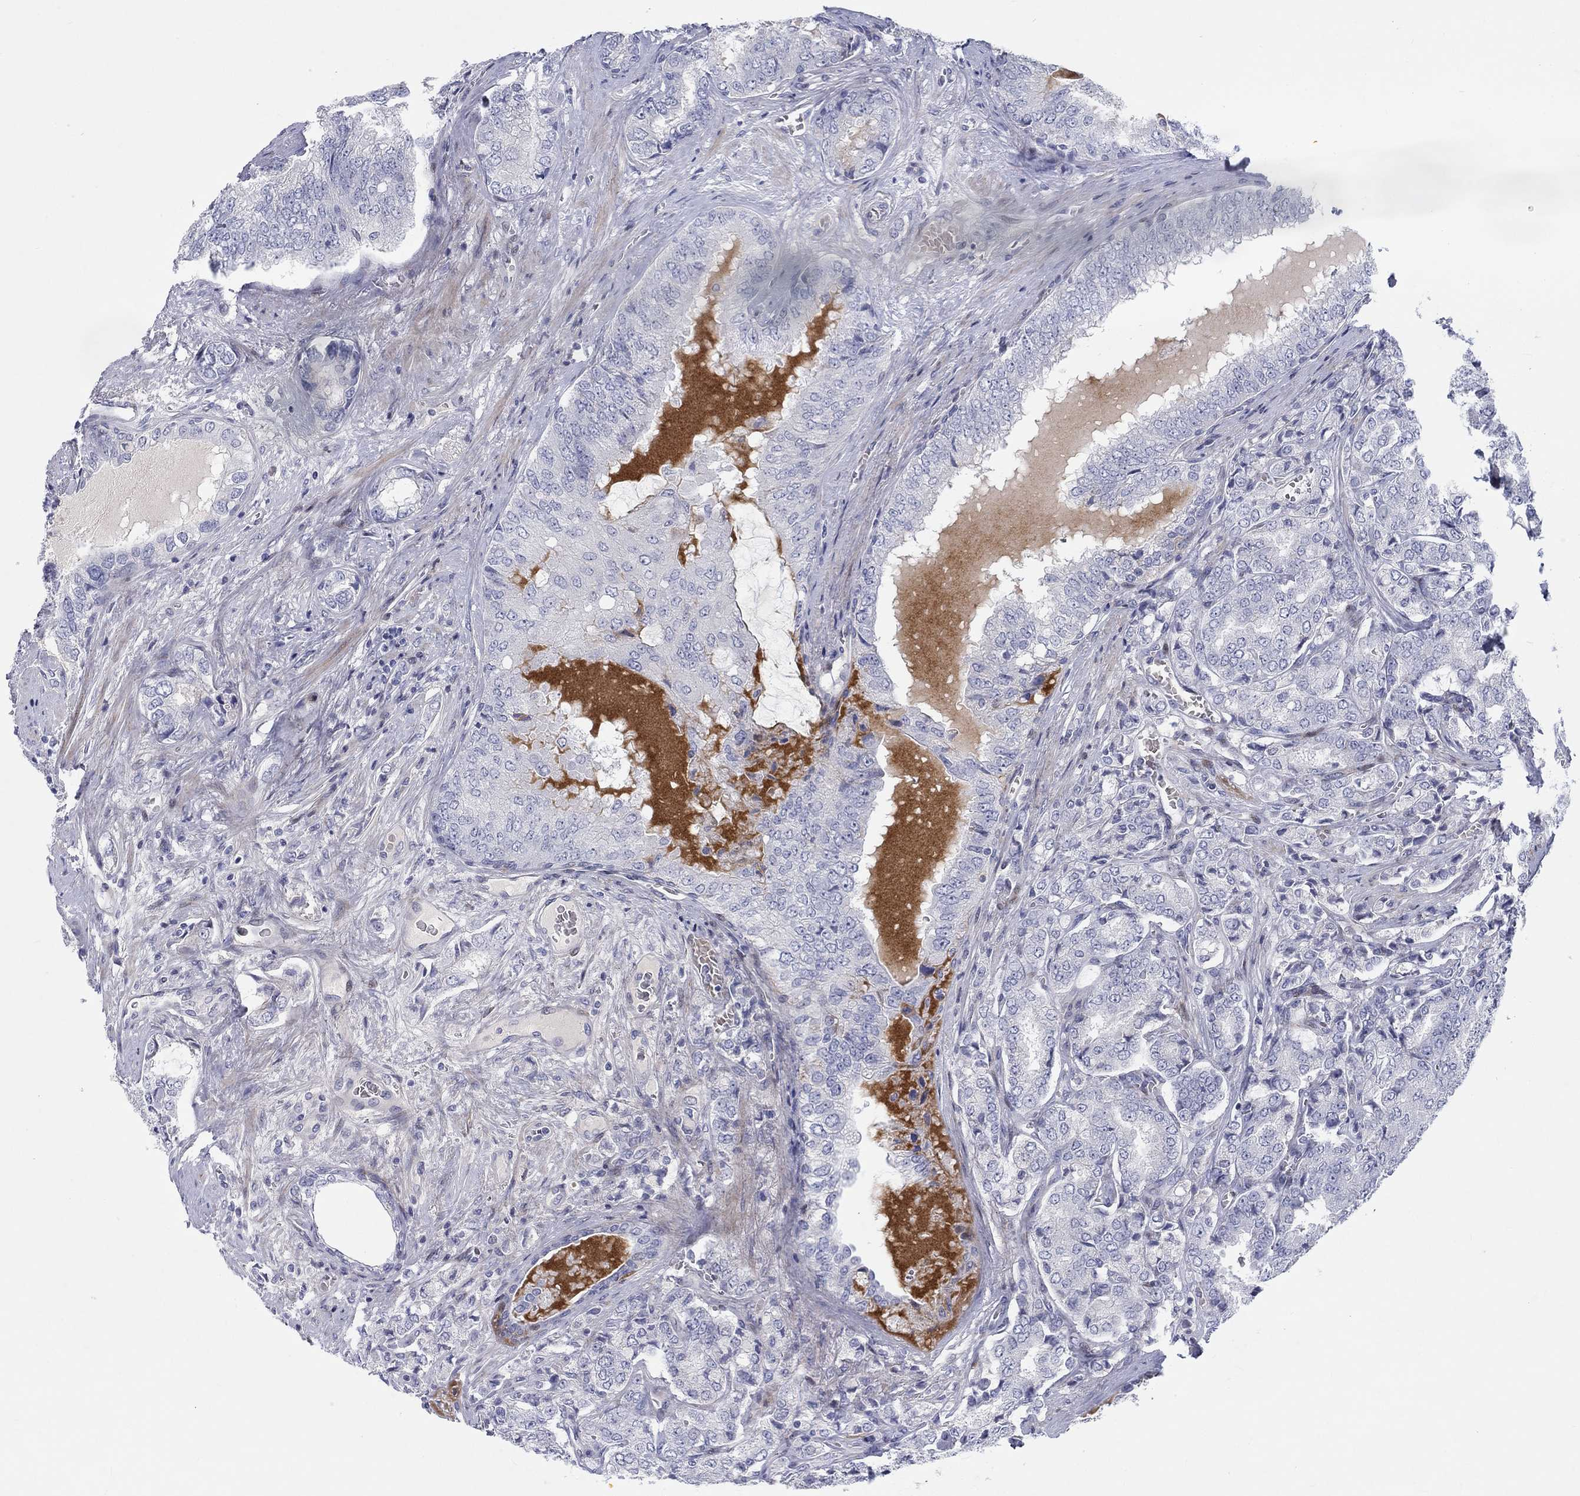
{"staining": {"intensity": "negative", "quantity": "none", "location": "none"}, "tissue": "prostate cancer", "cell_type": "Tumor cells", "image_type": "cancer", "snomed": [{"axis": "morphology", "description": "Adenocarcinoma, NOS"}, {"axis": "topography", "description": "Prostate"}], "caption": "Tumor cells show no significant positivity in prostate cancer.", "gene": "ARHGAP36", "patient": {"sex": "male", "age": 65}}